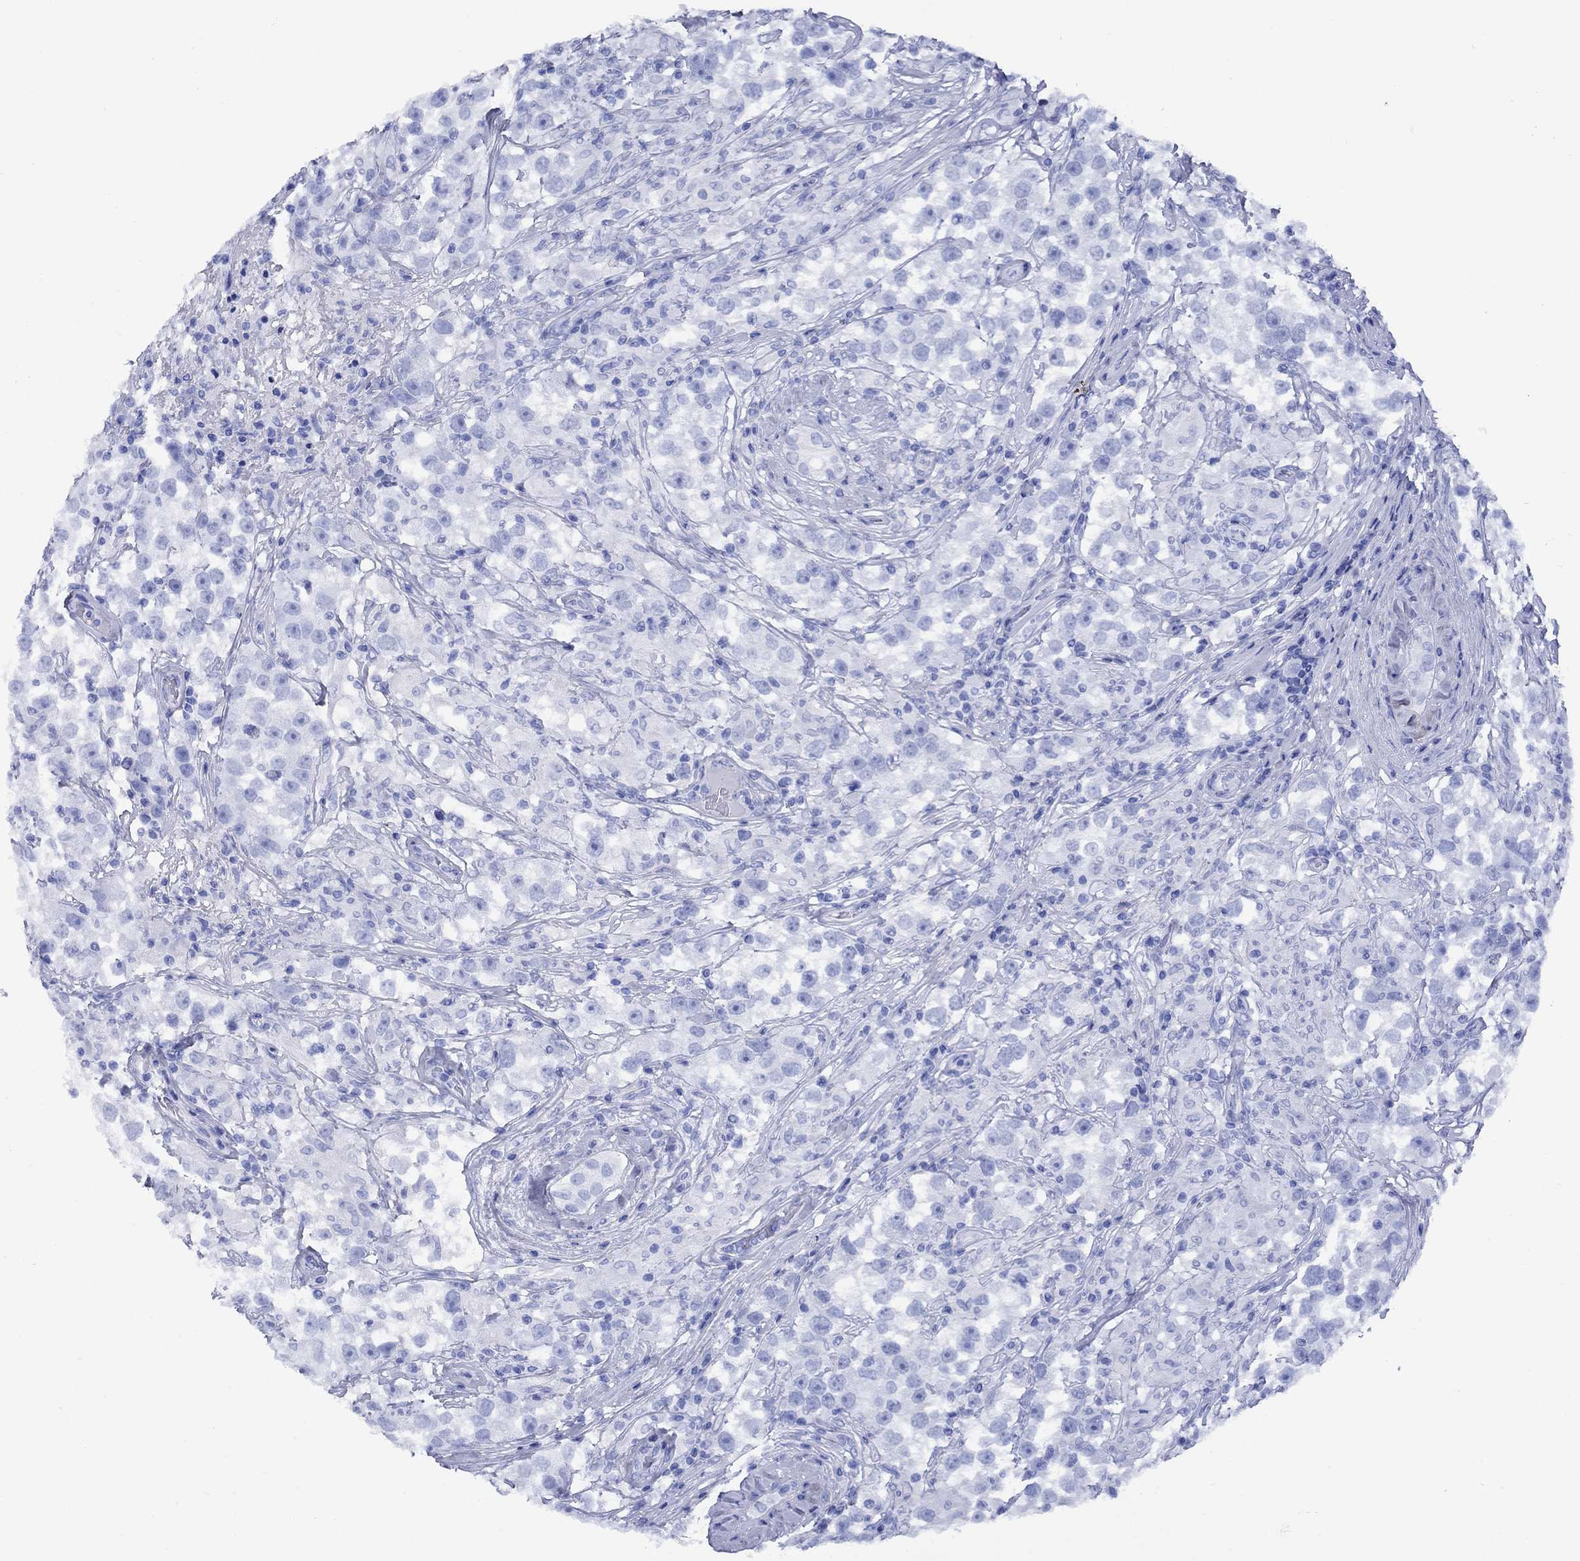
{"staining": {"intensity": "negative", "quantity": "none", "location": "none"}, "tissue": "testis cancer", "cell_type": "Tumor cells", "image_type": "cancer", "snomed": [{"axis": "morphology", "description": "Seminoma, NOS"}, {"axis": "topography", "description": "Testis"}], "caption": "IHC of human seminoma (testis) demonstrates no expression in tumor cells.", "gene": "GIP", "patient": {"sex": "male", "age": 46}}